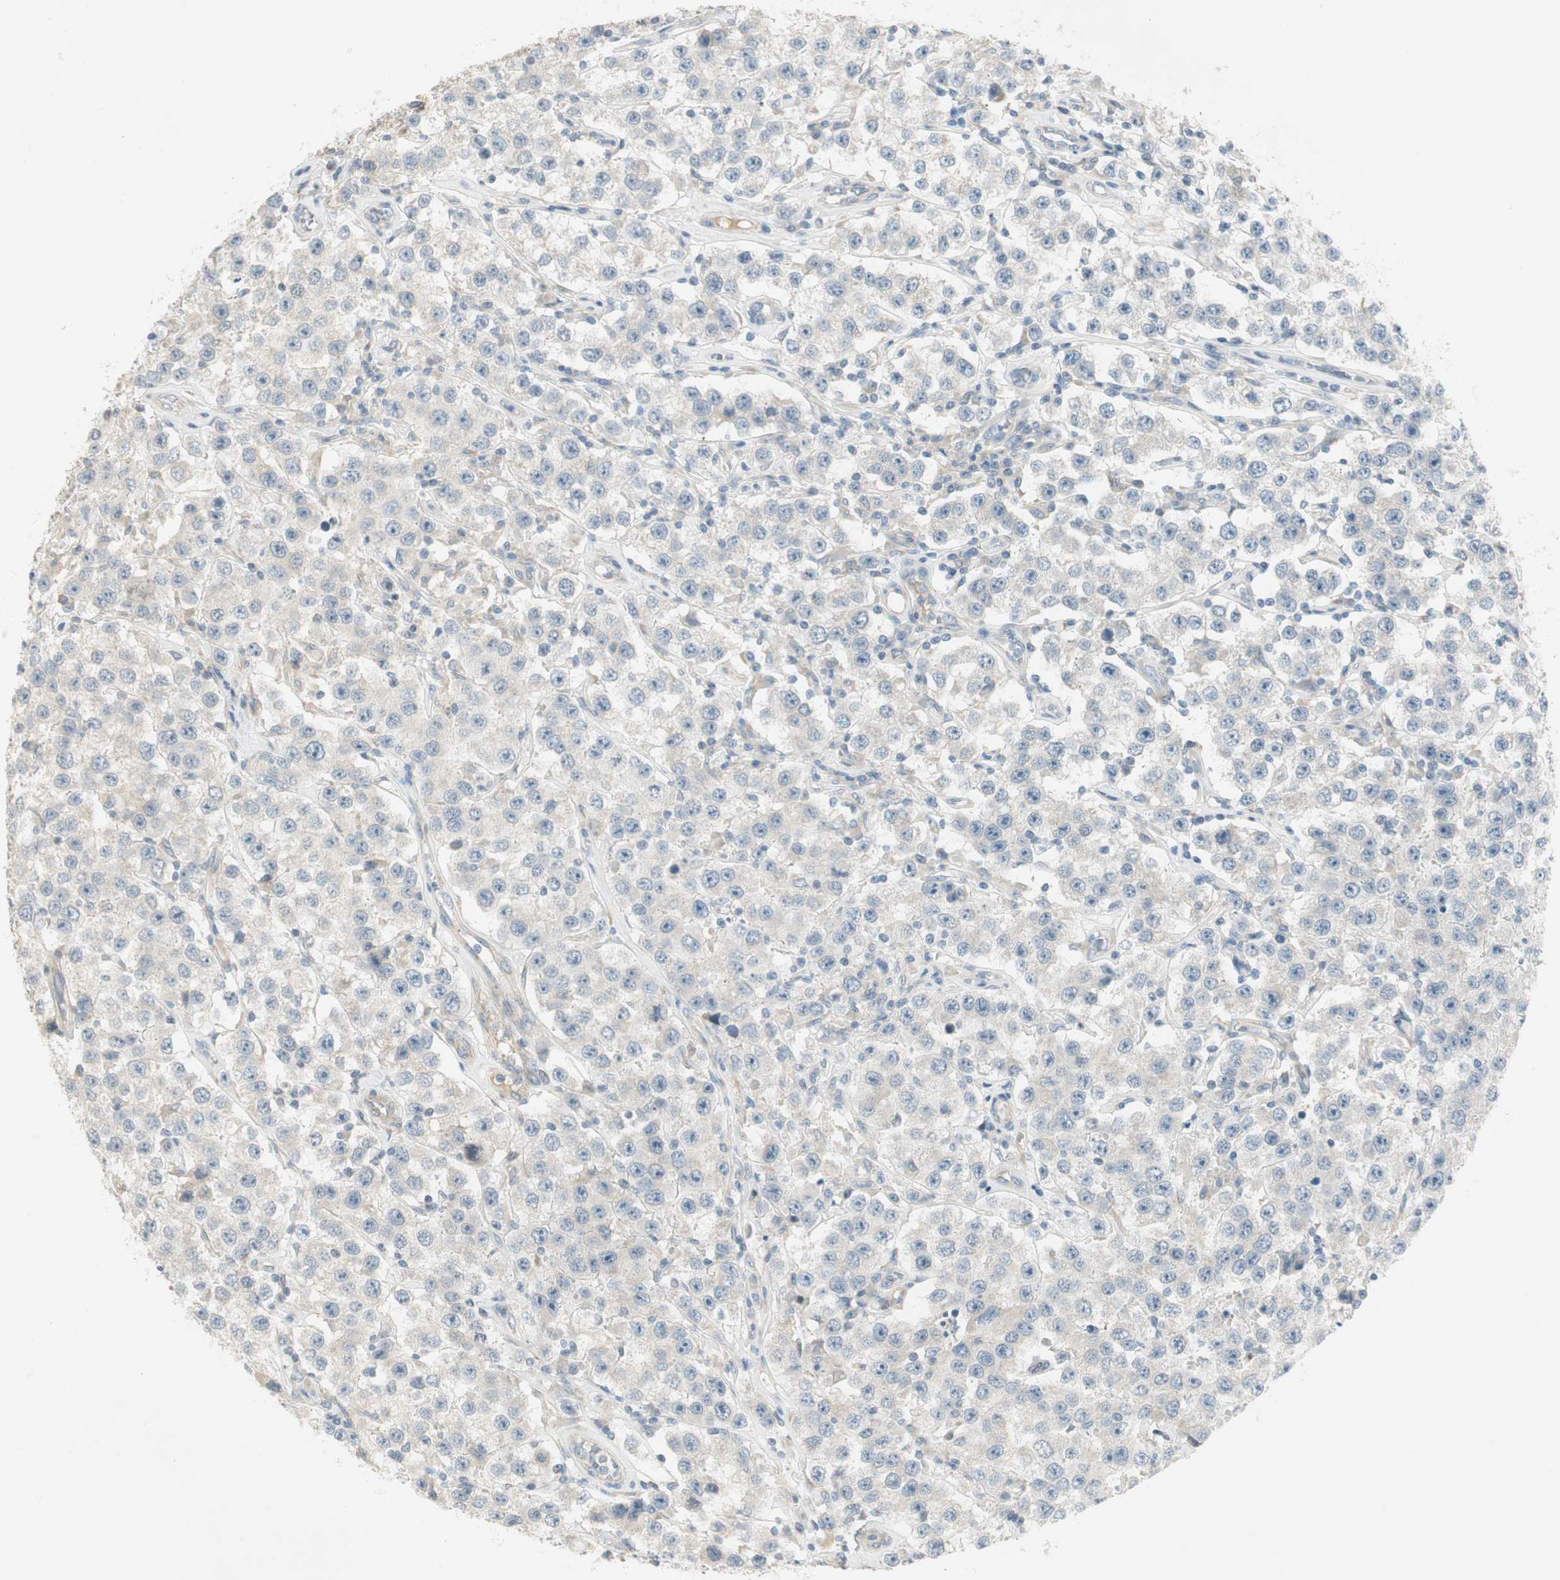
{"staining": {"intensity": "negative", "quantity": "none", "location": "none"}, "tissue": "testis cancer", "cell_type": "Tumor cells", "image_type": "cancer", "snomed": [{"axis": "morphology", "description": "Seminoma, NOS"}, {"axis": "topography", "description": "Testis"}], "caption": "Immunohistochemical staining of testis cancer shows no significant positivity in tumor cells. (DAB (3,3'-diaminobenzidine) immunohistochemistry (IHC), high magnification).", "gene": "STON1-GTF2A1L", "patient": {"sex": "male", "age": 52}}